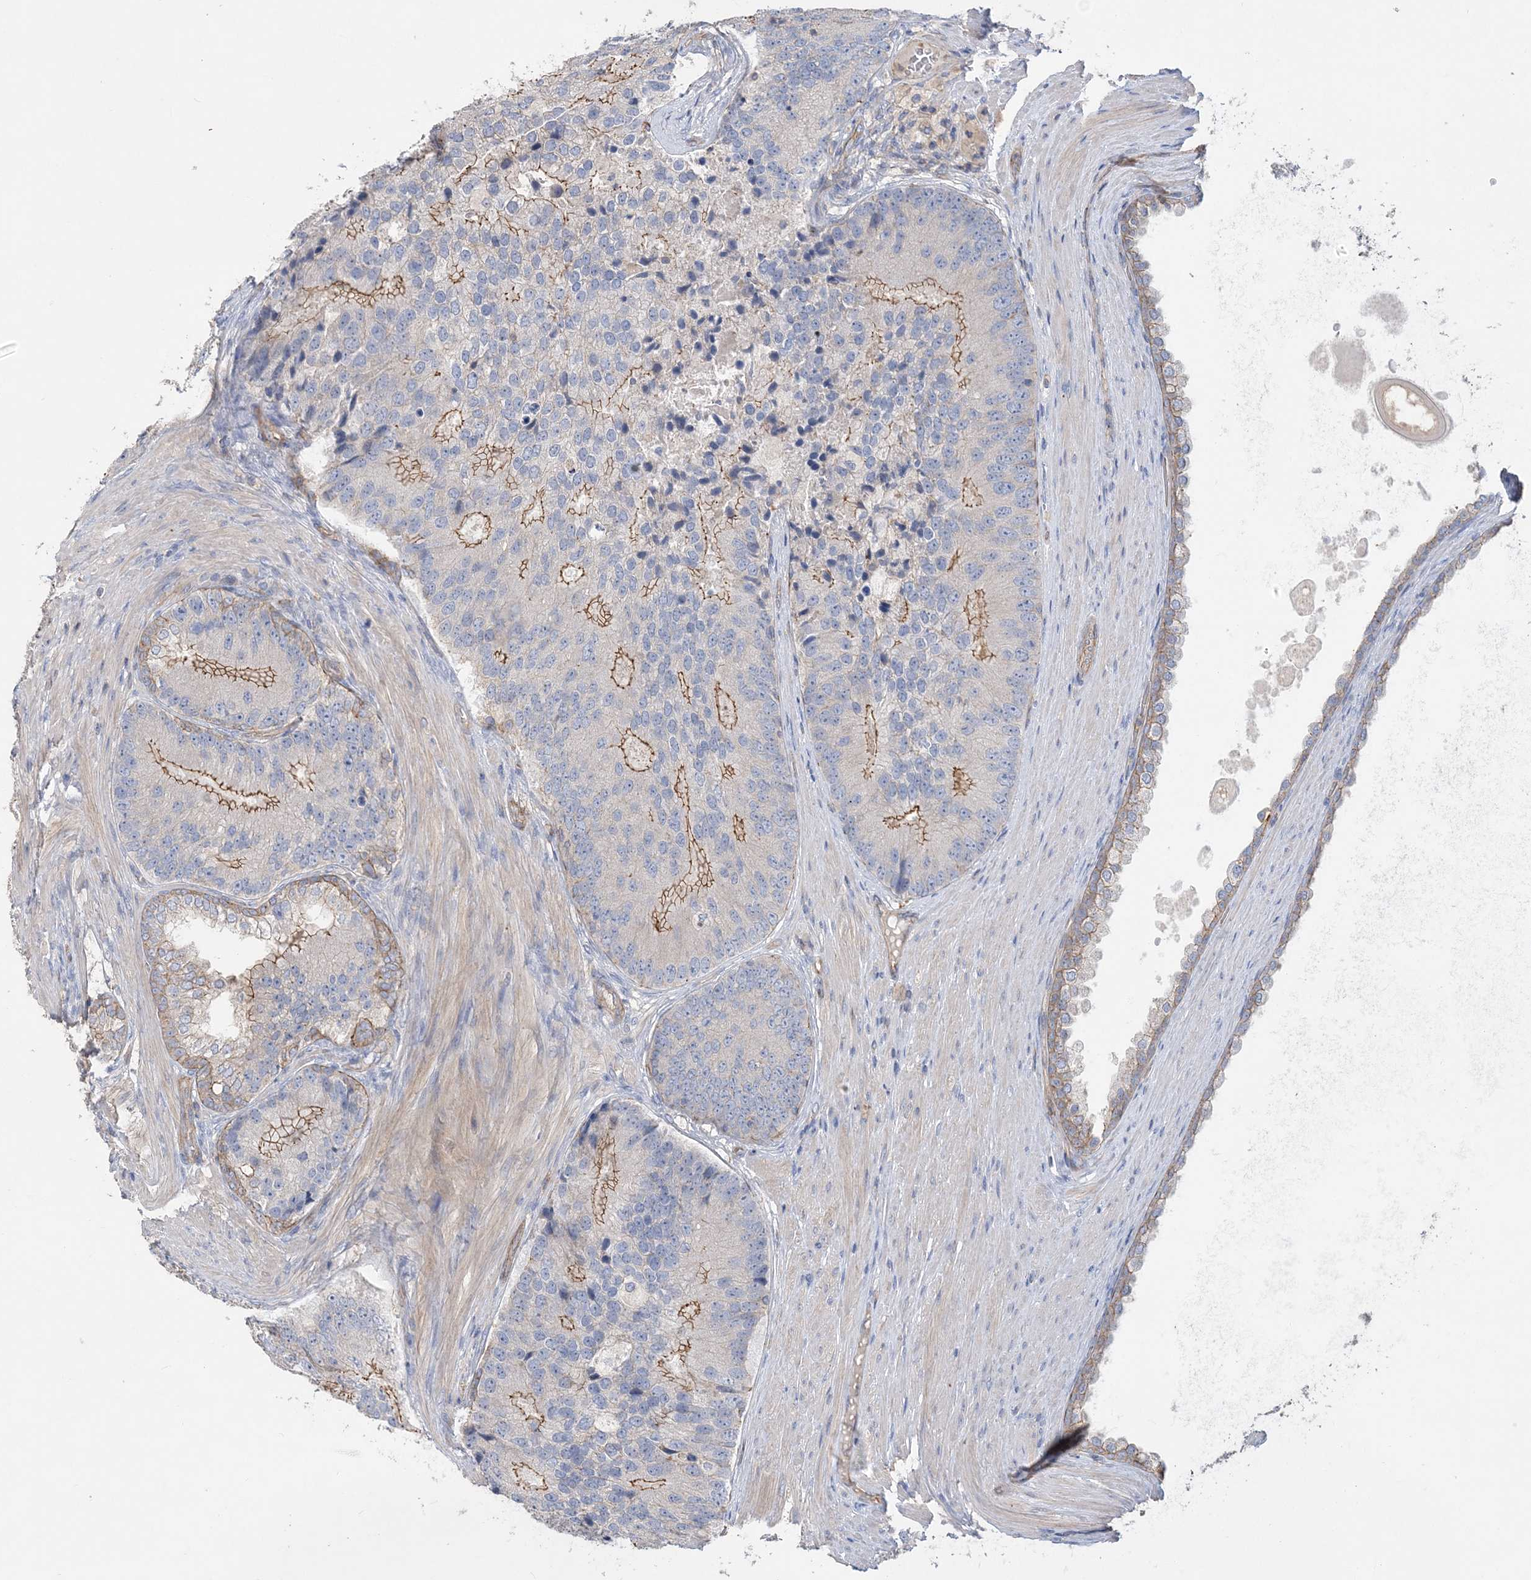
{"staining": {"intensity": "moderate", "quantity": "25%-75%", "location": "cytoplasmic/membranous"}, "tissue": "prostate cancer", "cell_type": "Tumor cells", "image_type": "cancer", "snomed": [{"axis": "morphology", "description": "Adenocarcinoma, High grade"}, {"axis": "topography", "description": "Prostate"}], "caption": "This photomicrograph demonstrates immunohistochemistry (IHC) staining of human adenocarcinoma (high-grade) (prostate), with medium moderate cytoplasmic/membranous expression in approximately 25%-75% of tumor cells.", "gene": "PIGC", "patient": {"sex": "male", "age": 70}}